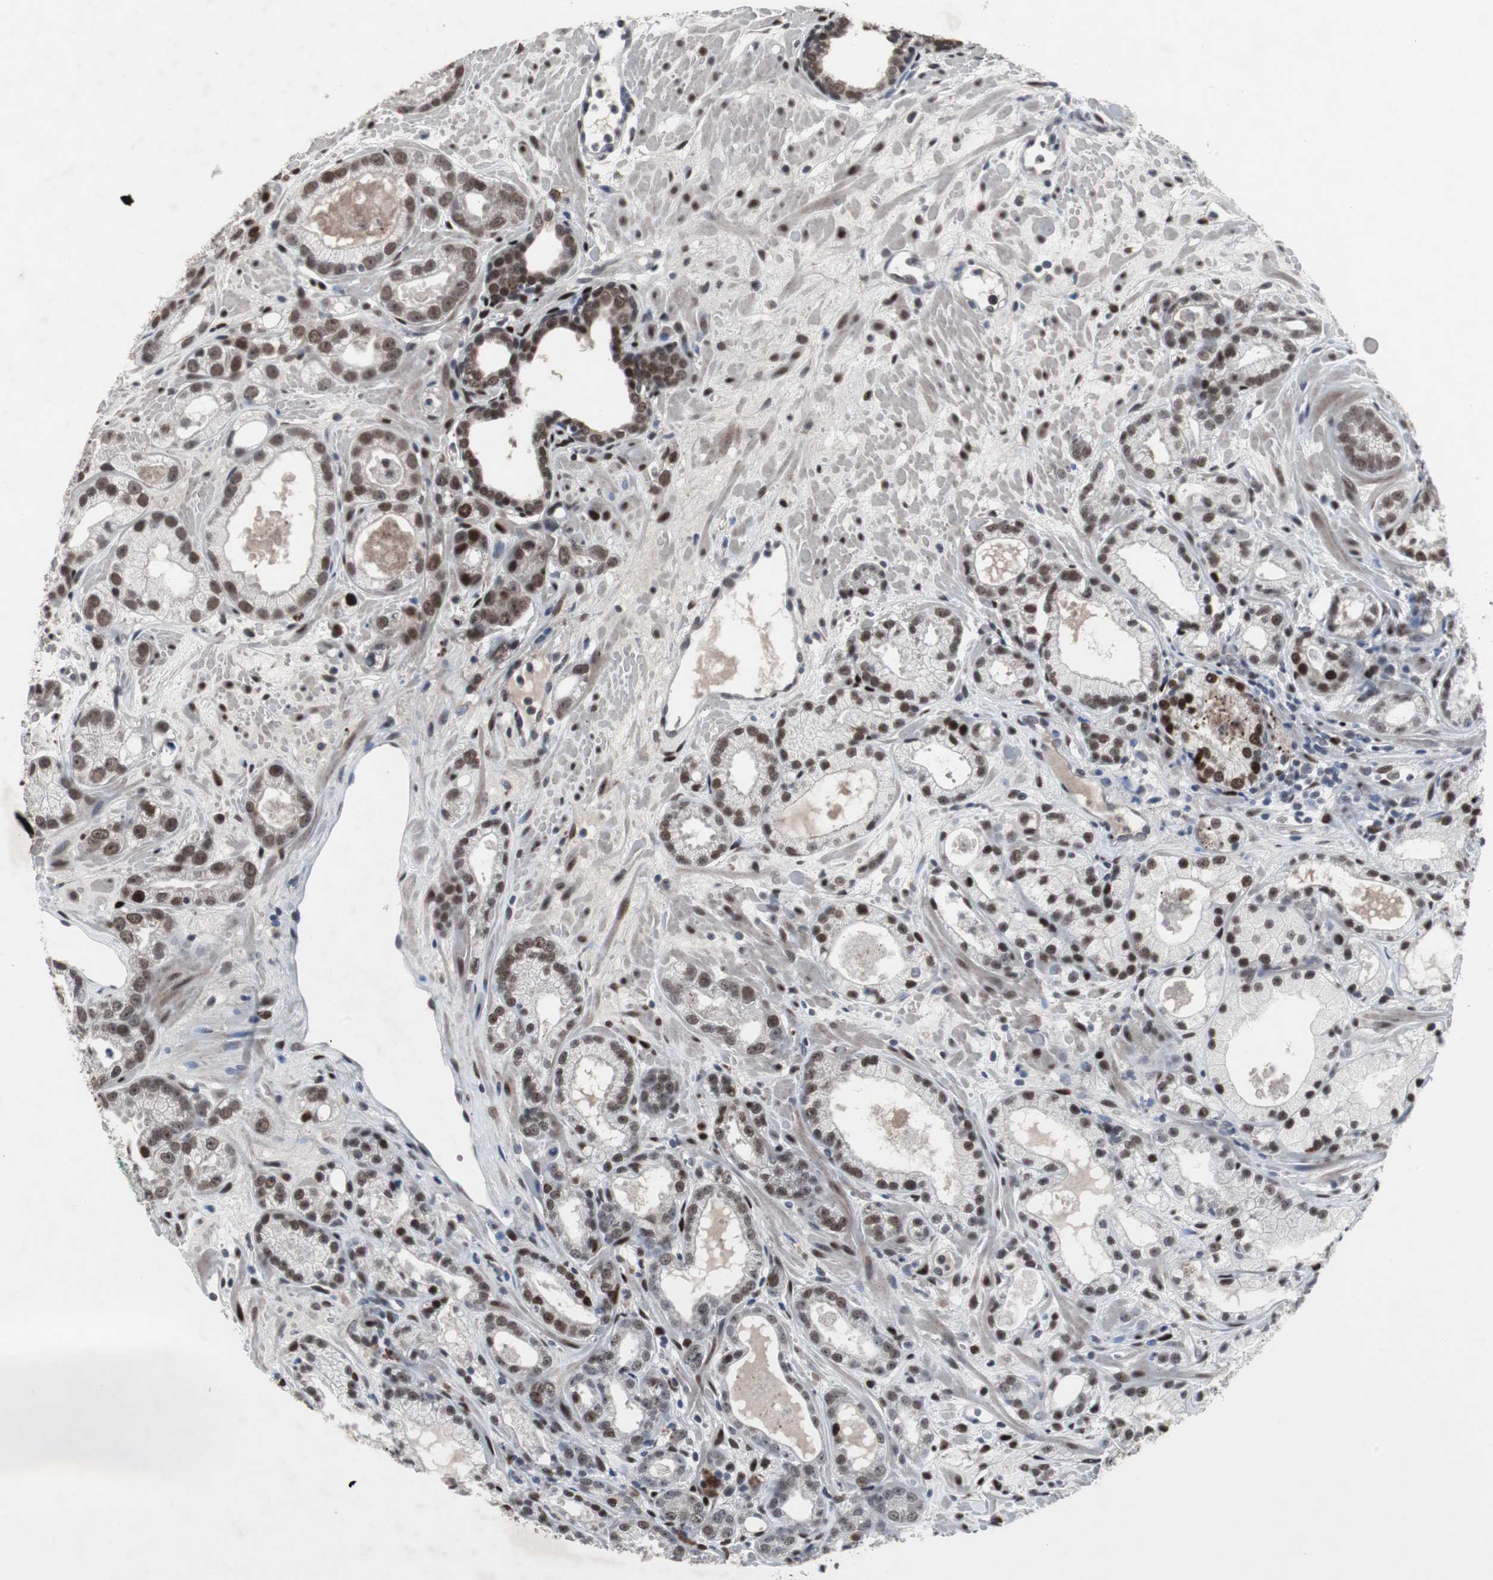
{"staining": {"intensity": "strong", "quantity": ">75%", "location": "nuclear"}, "tissue": "prostate cancer", "cell_type": "Tumor cells", "image_type": "cancer", "snomed": [{"axis": "morphology", "description": "Adenocarcinoma, Low grade"}, {"axis": "topography", "description": "Prostate"}], "caption": "Immunohistochemistry (IHC) of human prostate cancer shows high levels of strong nuclear expression in about >75% of tumor cells.", "gene": "FOXP4", "patient": {"sex": "male", "age": 57}}